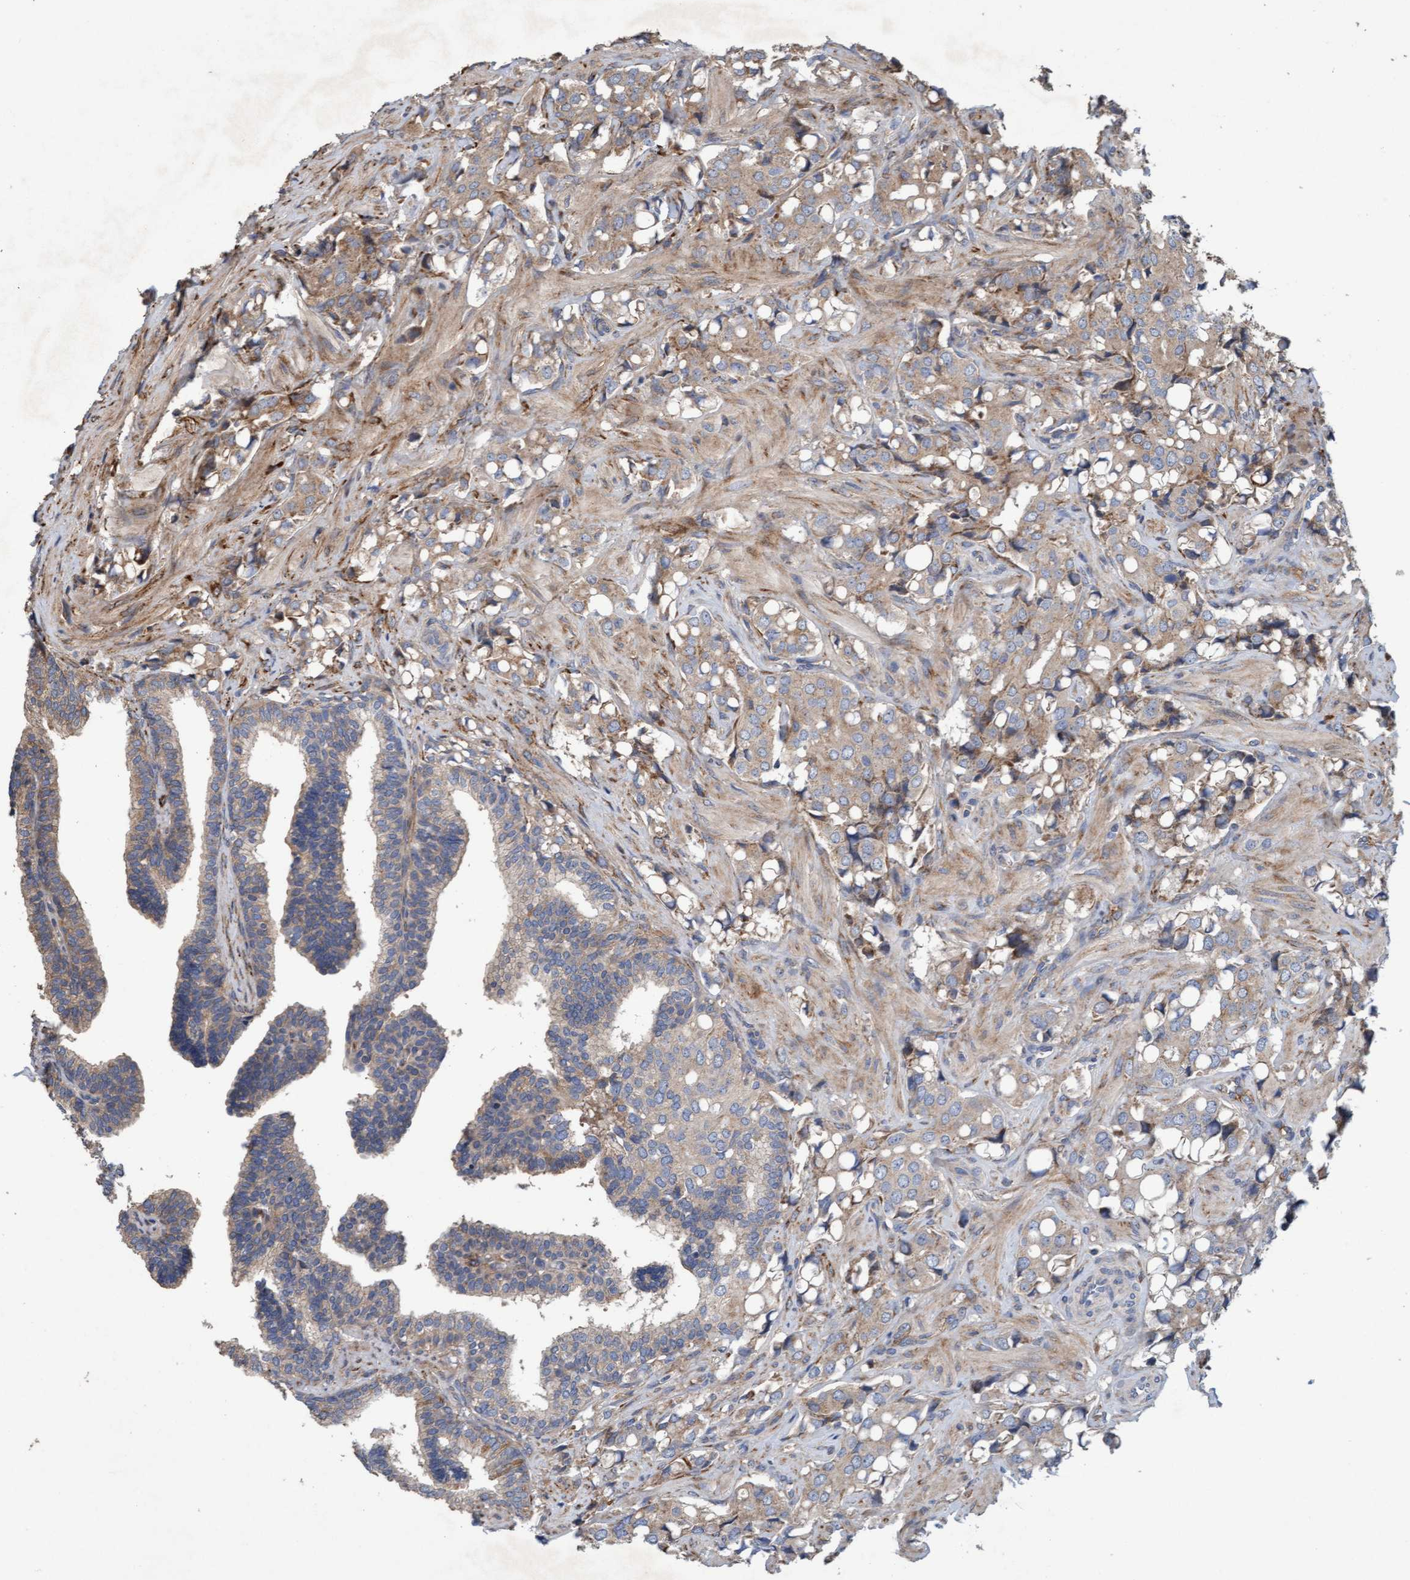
{"staining": {"intensity": "weak", "quantity": "25%-75%", "location": "cytoplasmic/membranous"}, "tissue": "prostate cancer", "cell_type": "Tumor cells", "image_type": "cancer", "snomed": [{"axis": "morphology", "description": "Adenocarcinoma, High grade"}, {"axis": "topography", "description": "Prostate"}], "caption": "High-grade adenocarcinoma (prostate) stained with DAB immunohistochemistry shows low levels of weak cytoplasmic/membranous staining in approximately 25%-75% of tumor cells. The staining was performed using DAB (3,3'-diaminobenzidine), with brown indicating positive protein expression. Nuclei are stained blue with hematoxylin.", "gene": "DDHD2", "patient": {"sex": "male", "age": 52}}